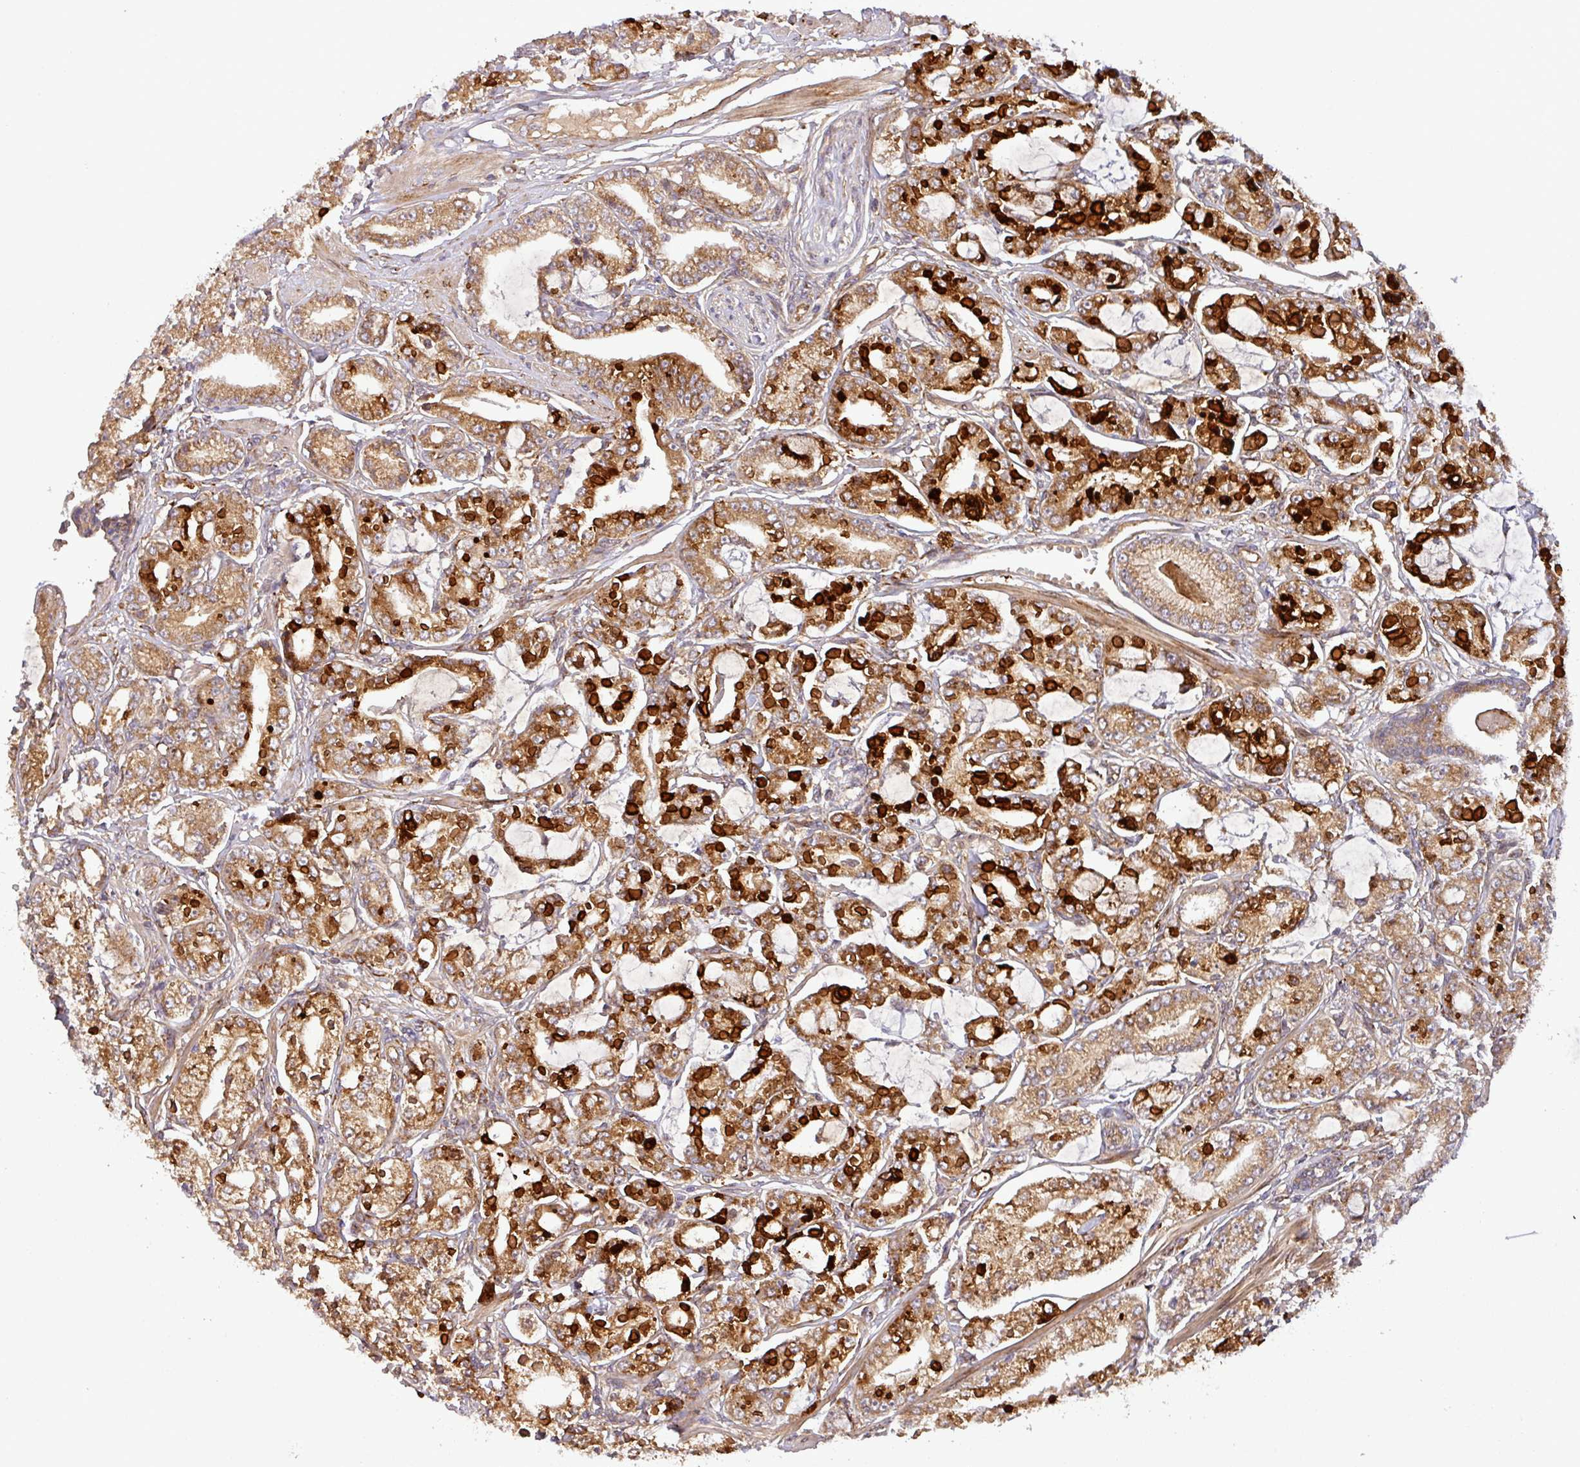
{"staining": {"intensity": "strong", "quantity": ">75%", "location": "cytoplasmic/membranous"}, "tissue": "prostate cancer", "cell_type": "Tumor cells", "image_type": "cancer", "snomed": [{"axis": "morphology", "description": "Adenocarcinoma, High grade"}, {"axis": "topography", "description": "Prostate"}], "caption": "Protein expression analysis of high-grade adenocarcinoma (prostate) shows strong cytoplasmic/membranous expression in approximately >75% of tumor cells.", "gene": "ART1", "patient": {"sex": "male", "age": 71}}